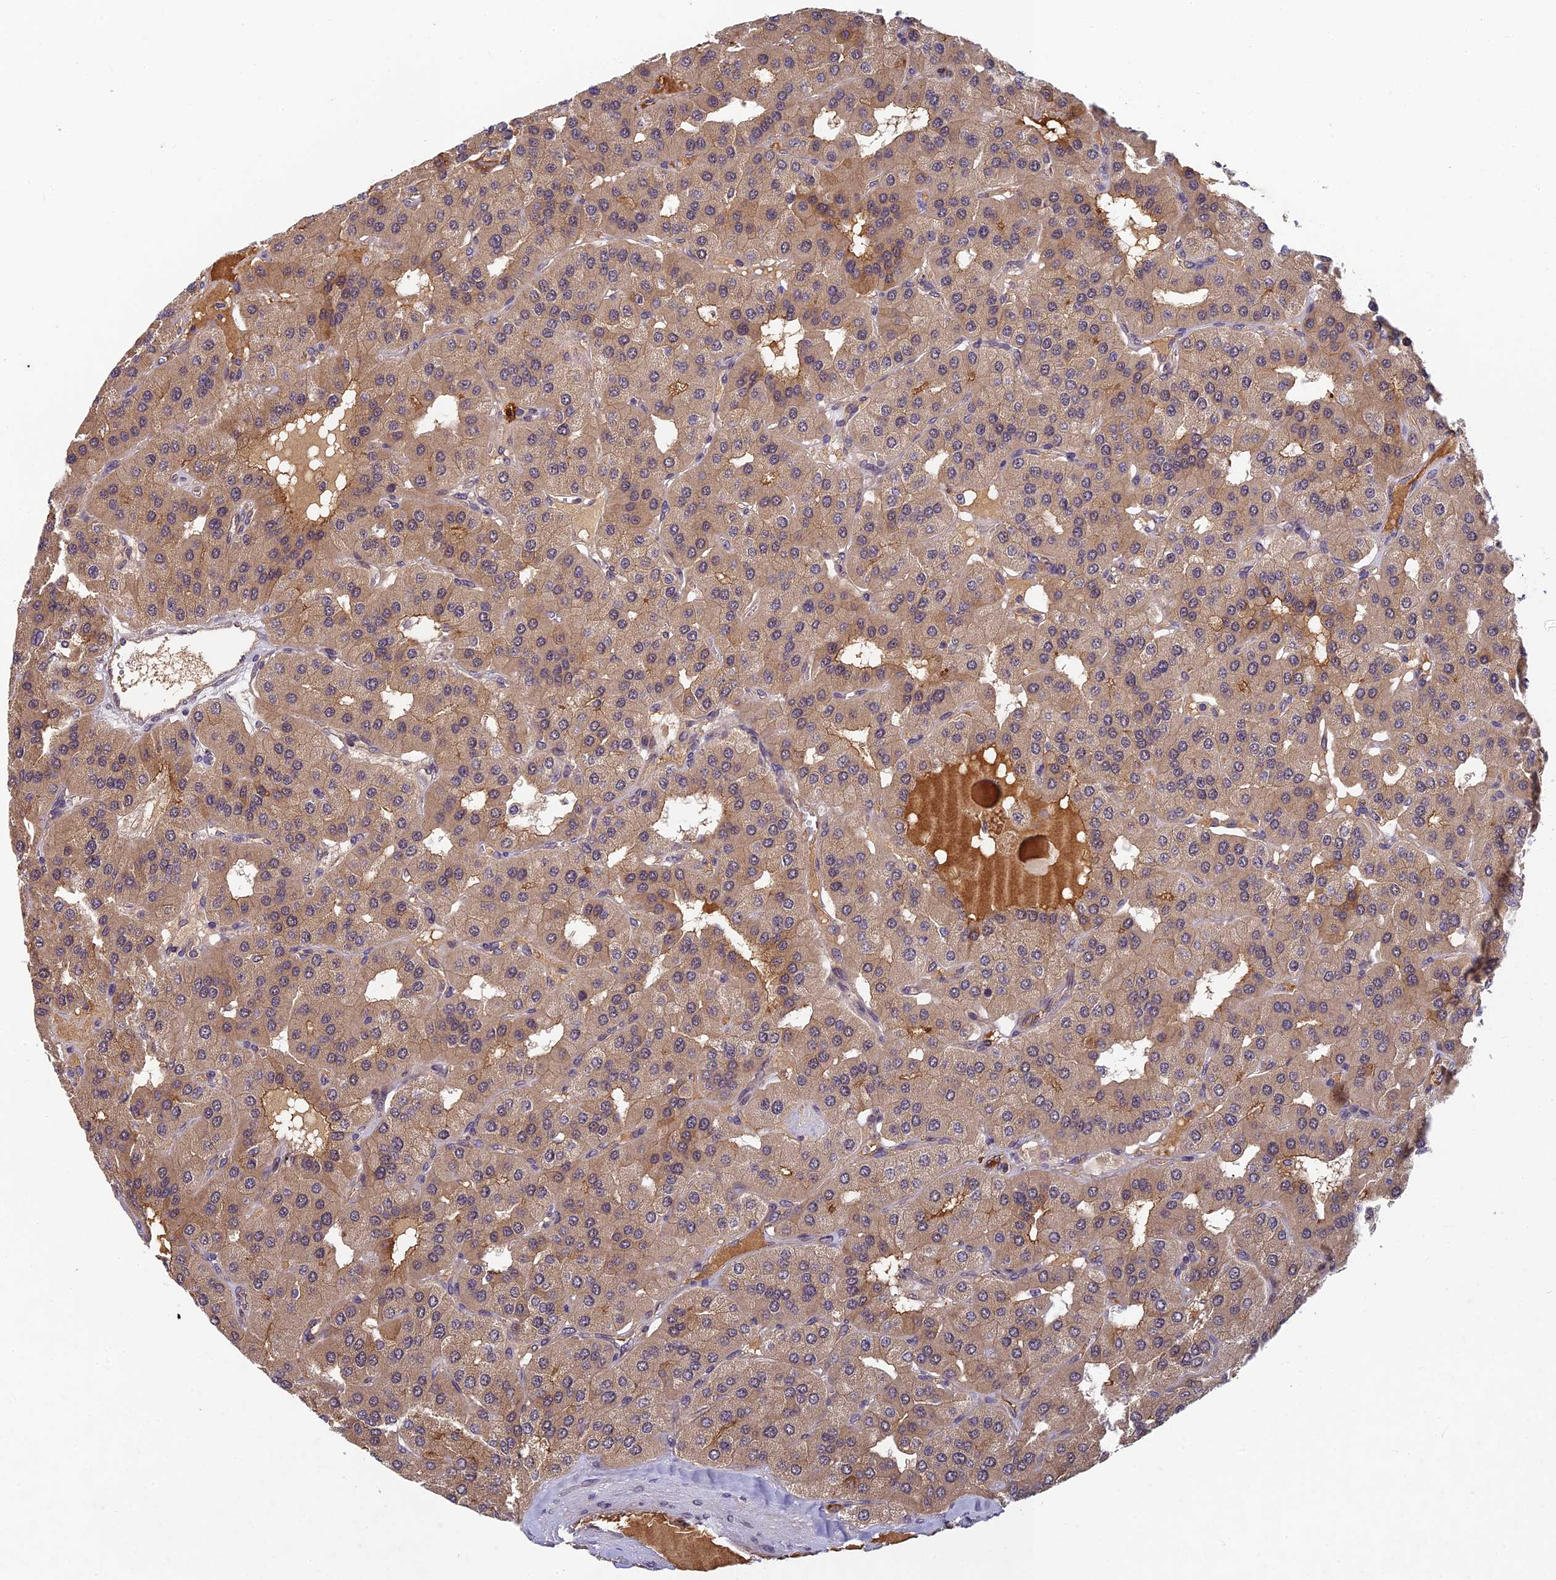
{"staining": {"intensity": "weak", "quantity": "<25%", "location": "cytoplasmic/membranous"}, "tissue": "parathyroid gland", "cell_type": "Glandular cells", "image_type": "normal", "snomed": [{"axis": "morphology", "description": "Normal tissue, NOS"}, {"axis": "morphology", "description": "Adenoma, NOS"}, {"axis": "topography", "description": "Parathyroid gland"}], "caption": "Micrograph shows no protein expression in glandular cells of benign parathyroid gland.", "gene": "PIKFYVE", "patient": {"sex": "female", "age": 86}}